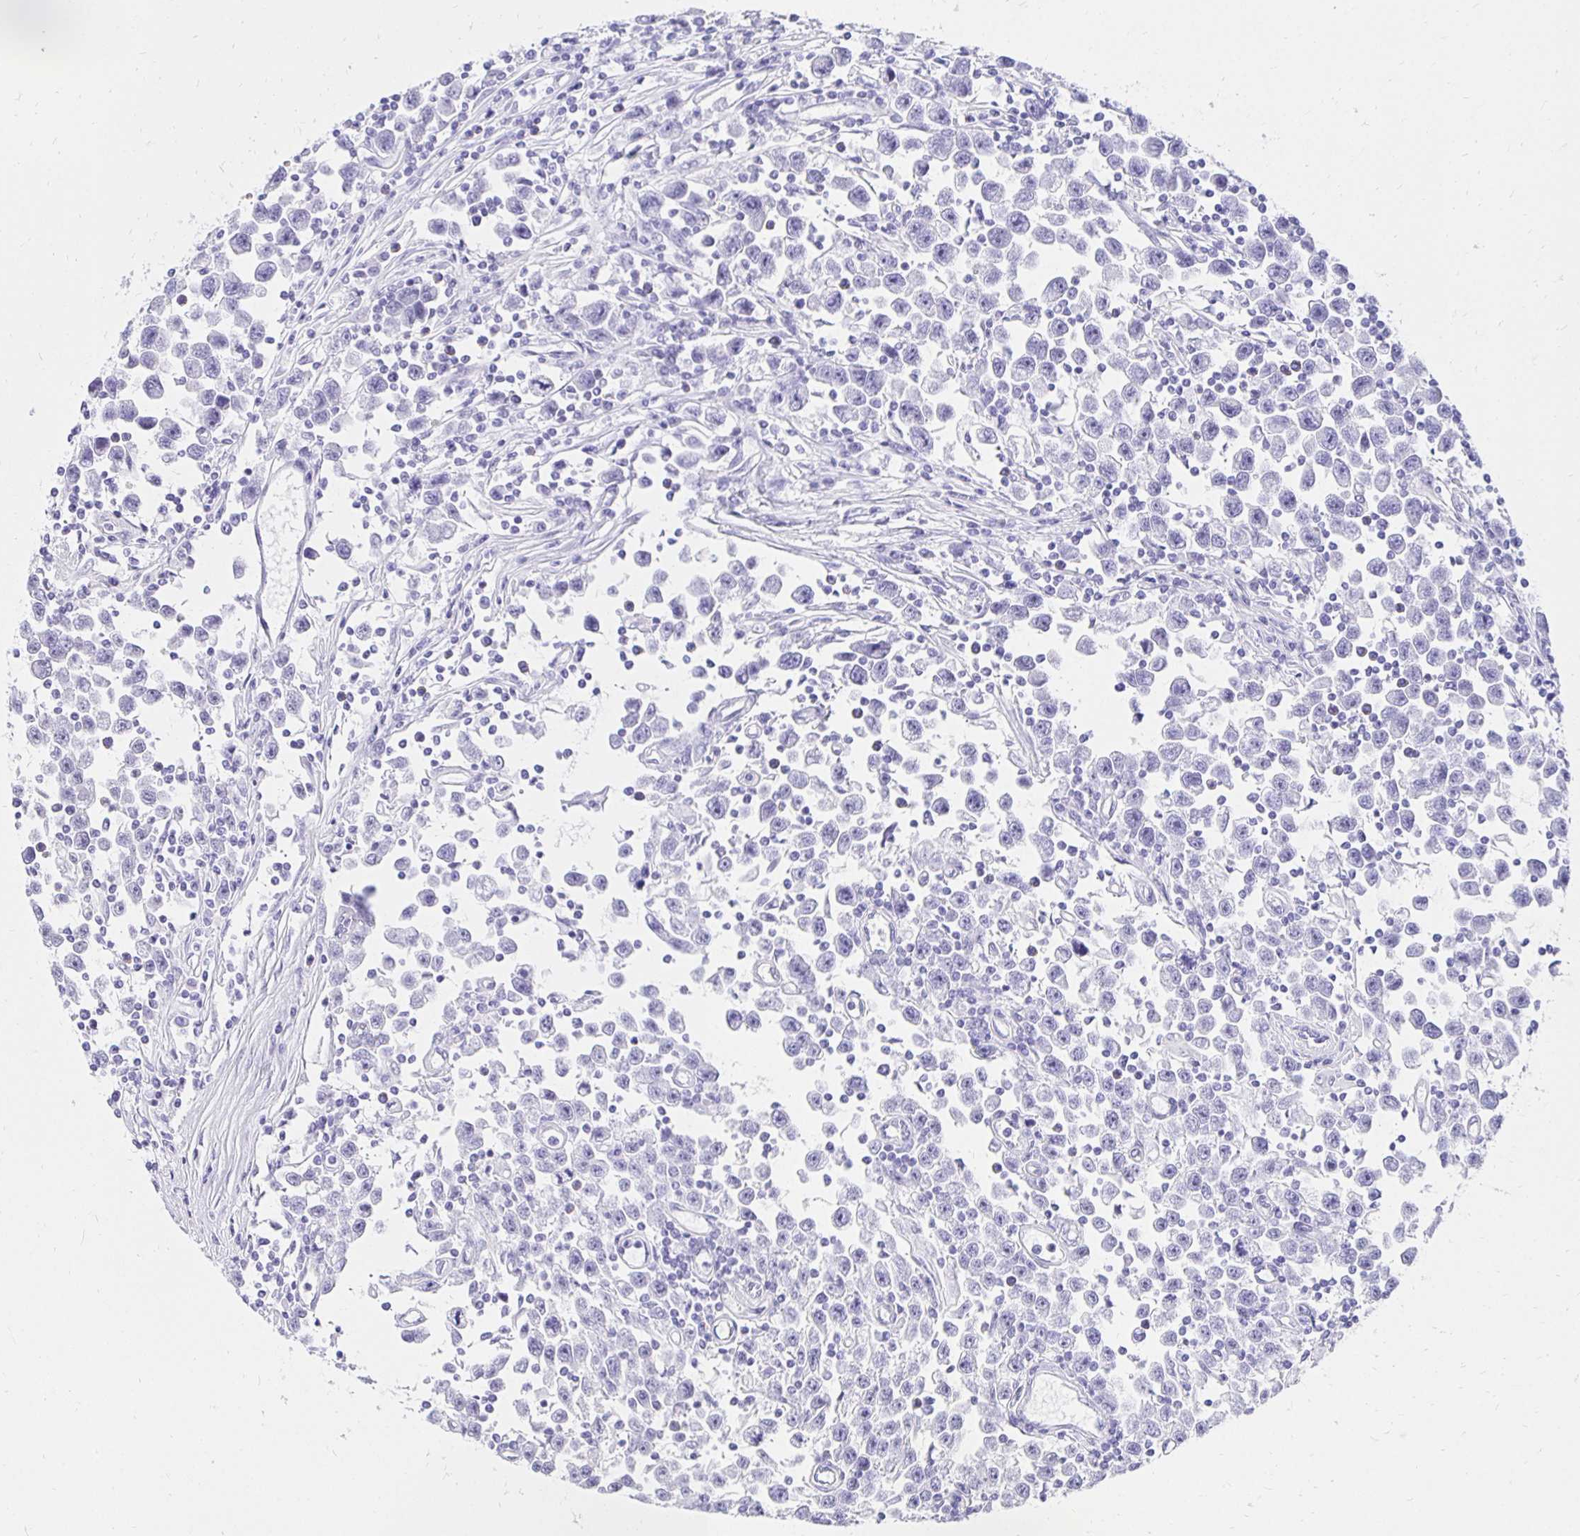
{"staining": {"intensity": "moderate", "quantity": "<25%", "location": "nuclear"}, "tissue": "testis cancer", "cell_type": "Tumor cells", "image_type": "cancer", "snomed": [{"axis": "morphology", "description": "Seminoma, NOS"}, {"axis": "topography", "description": "Testis"}], "caption": "This image shows immunohistochemistry (IHC) staining of testis seminoma, with low moderate nuclear staining in approximately <25% of tumor cells.", "gene": "ZNF579", "patient": {"sex": "male", "age": 31}}